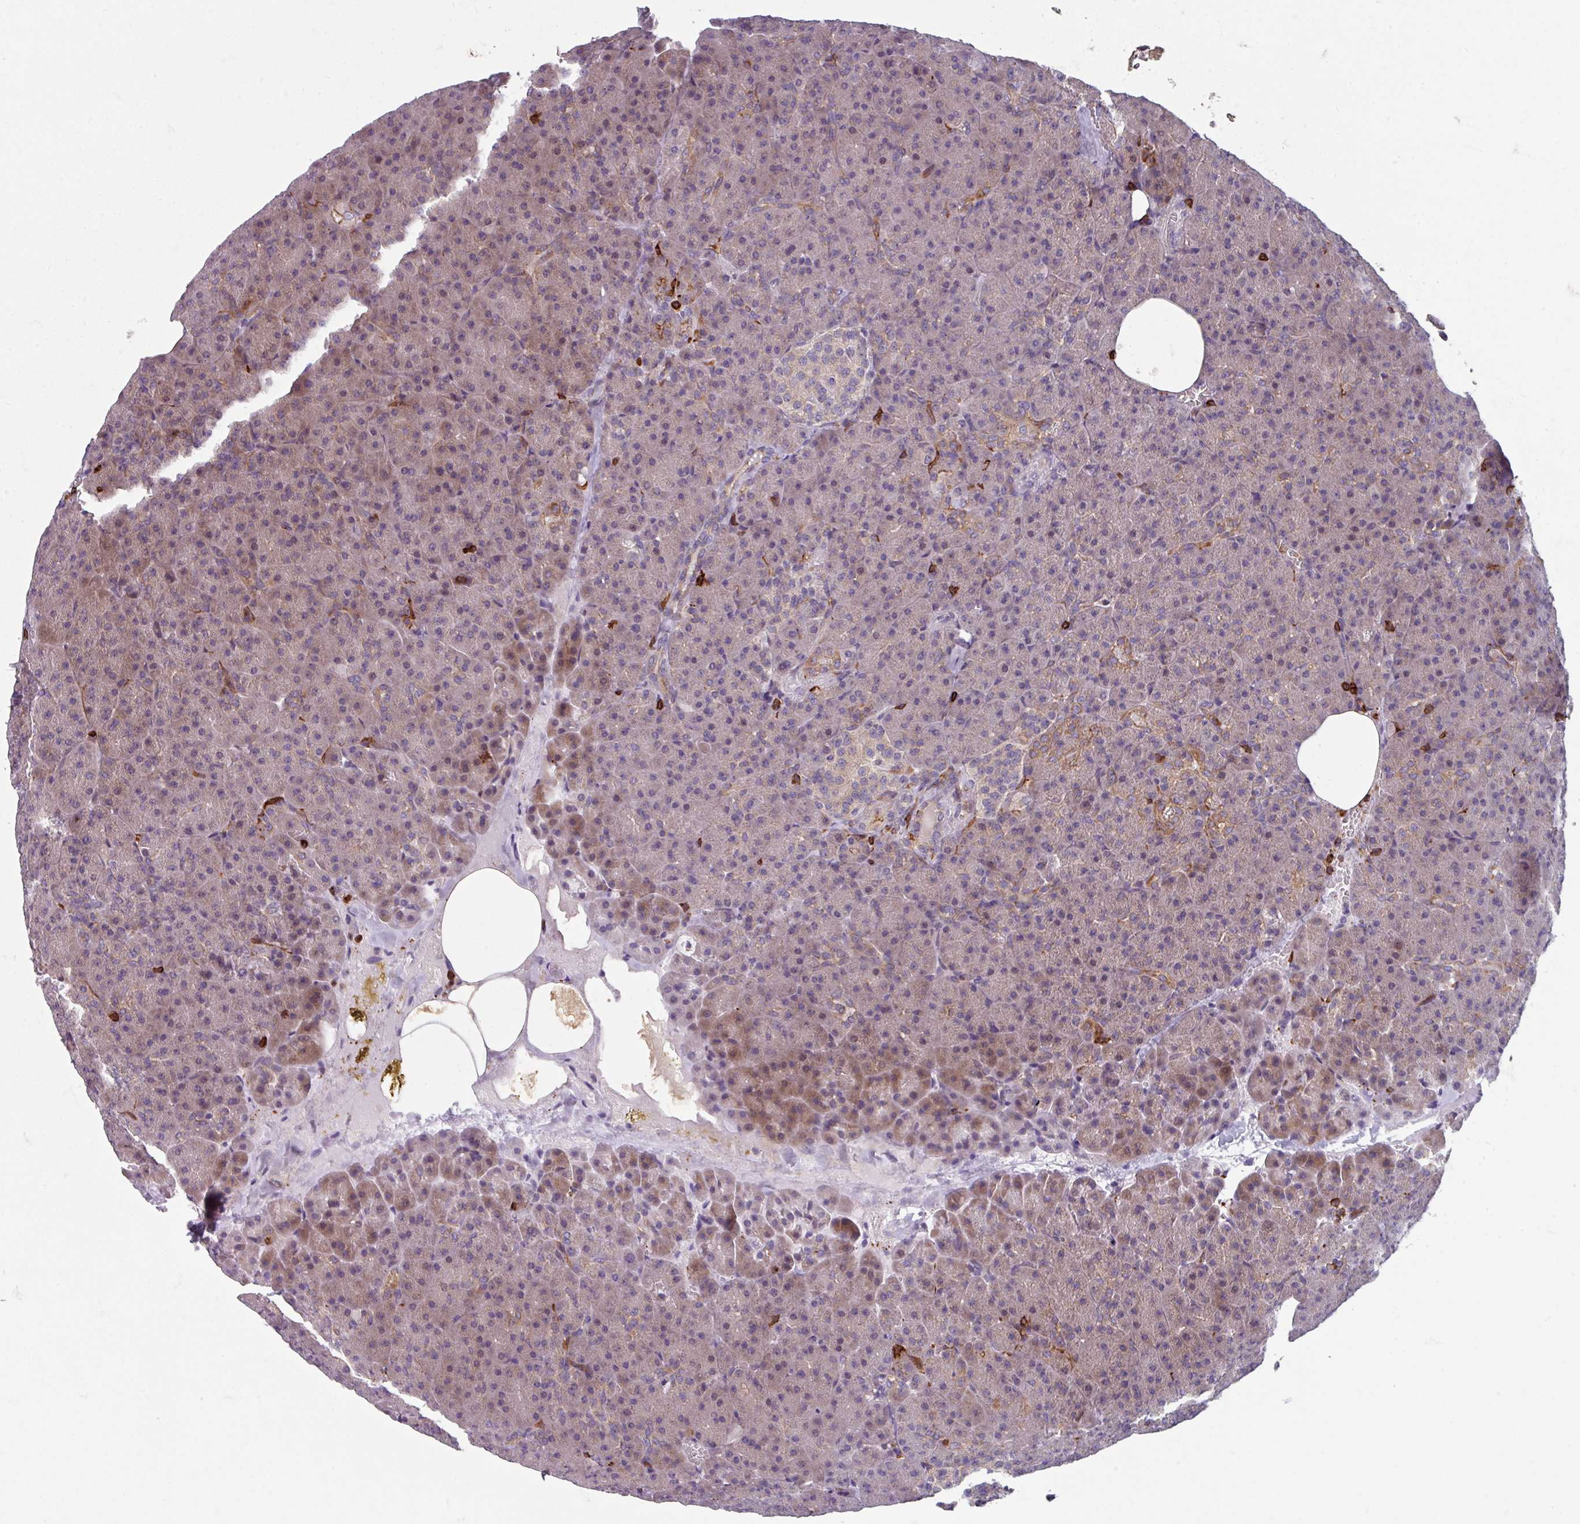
{"staining": {"intensity": "moderate", "quantity": "25%-75%", "location": "cytoplasmic/membranous"}, "tissue": "pancreas", "cell_type": "Exocrine glandular cells", "image_type": "normal", "snomed": [{"axis": "morphology", "description": "Normal tissue, NOS"}, {"axis": "topography", "description": "Pancreas"}], "caption": "Approximately 25%-75% of exocrine glandular cells in normal pancreas display moderate cytoplasmic/membranous protein positivity as visualized by brown immunohistochemical staining.", "gene": "NEDD9", "patient": {"sex": "female", "age": 74}}